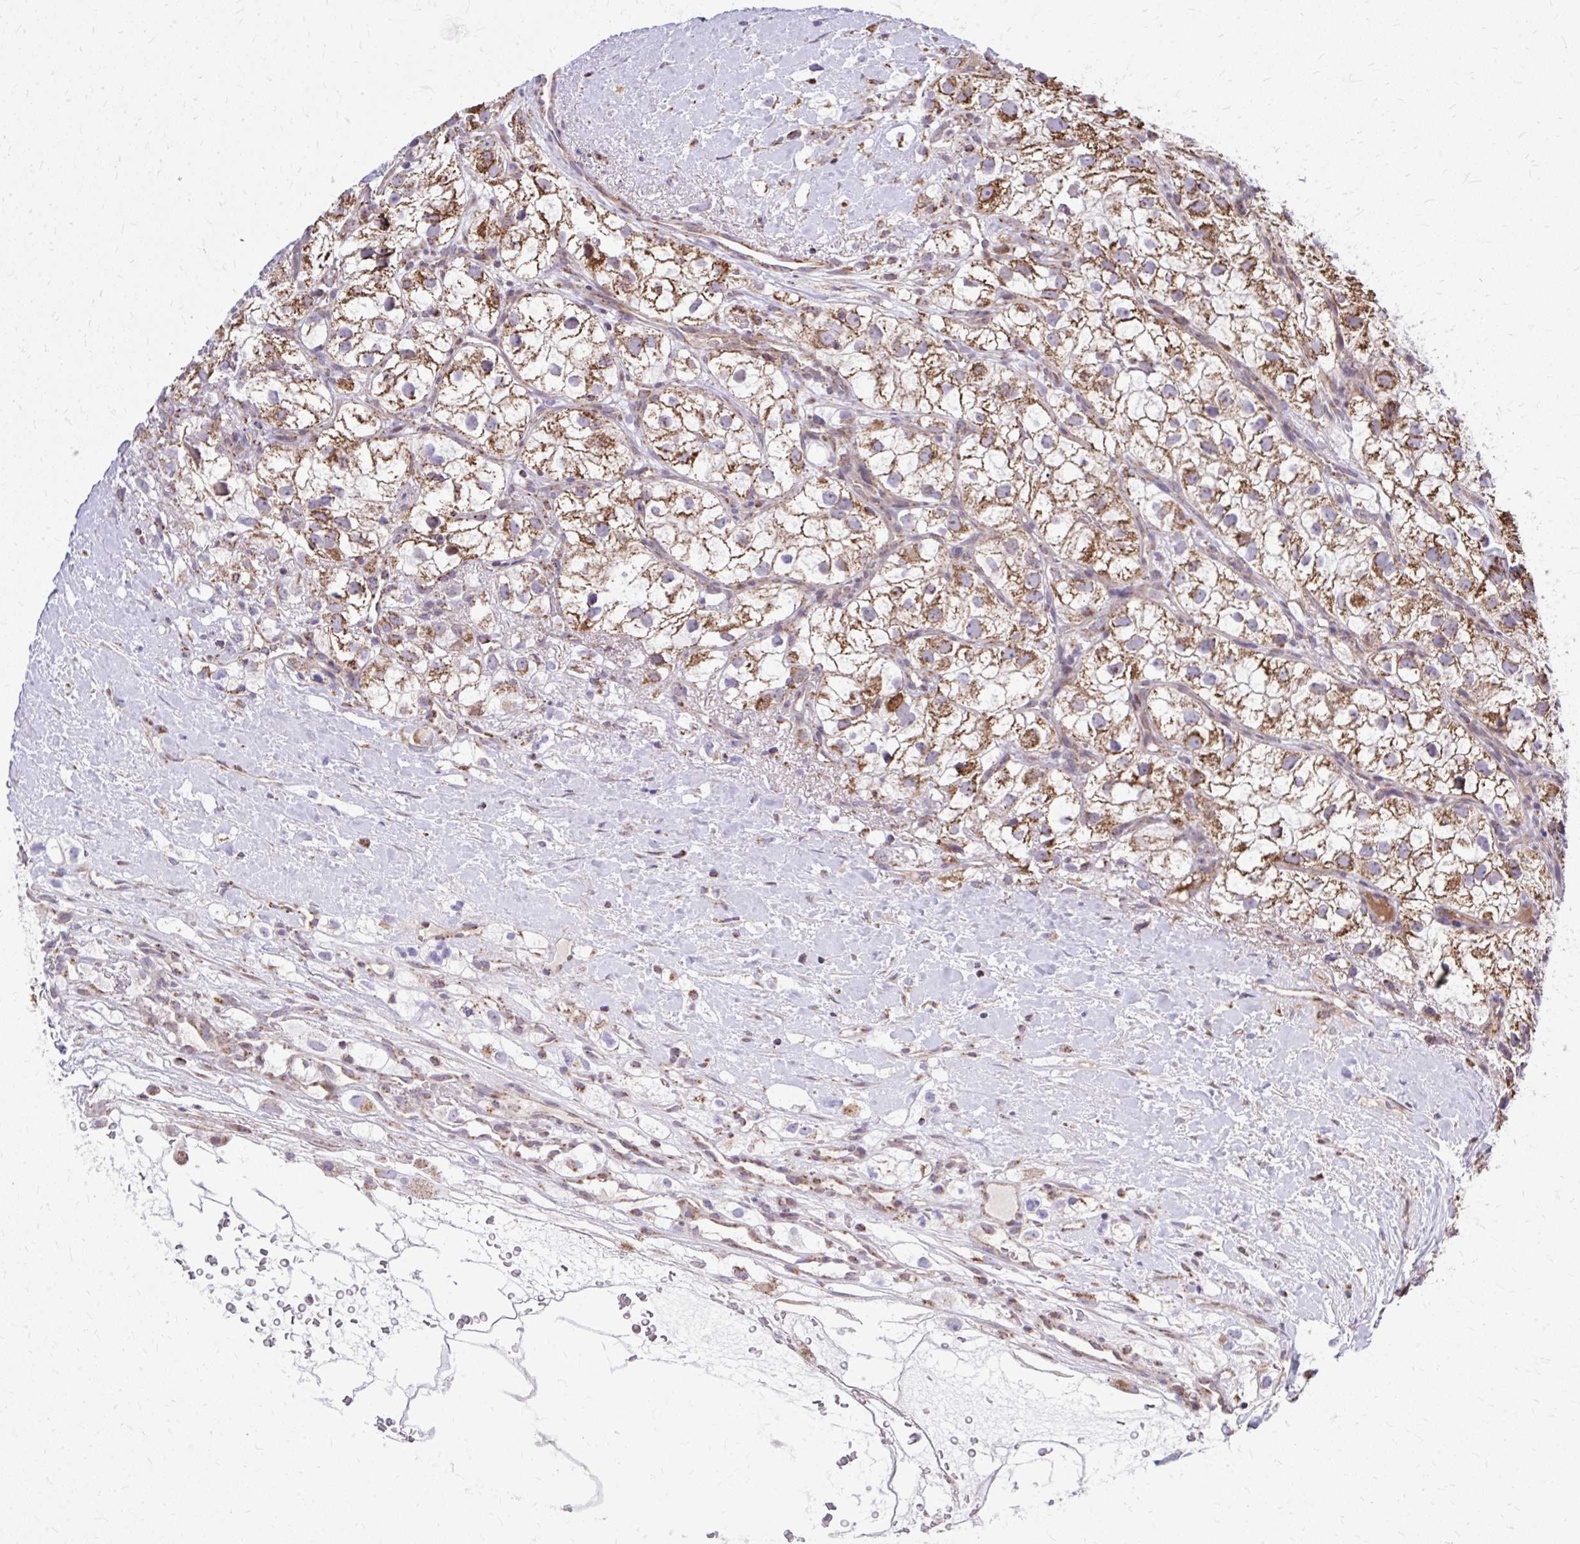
{"staining": {"intensity": "strong", "quantity": ">75%", "location": "cytoplasmic/membranous"}, "tissue": "renal cancer", "cell_type": "Tumor cells", "image_type": "cancer", "snomed": [{"axis": "morphology", "description": "Adenocarcinoma, NOS"}, {"axis": "topography", "description": "Kidney"}], "caption": "Human renal cancer stained with a protein marker displays strong staining in tumor cells.", "gene": "ZNF362", "patient": {"sex": "male", "age": 59}}